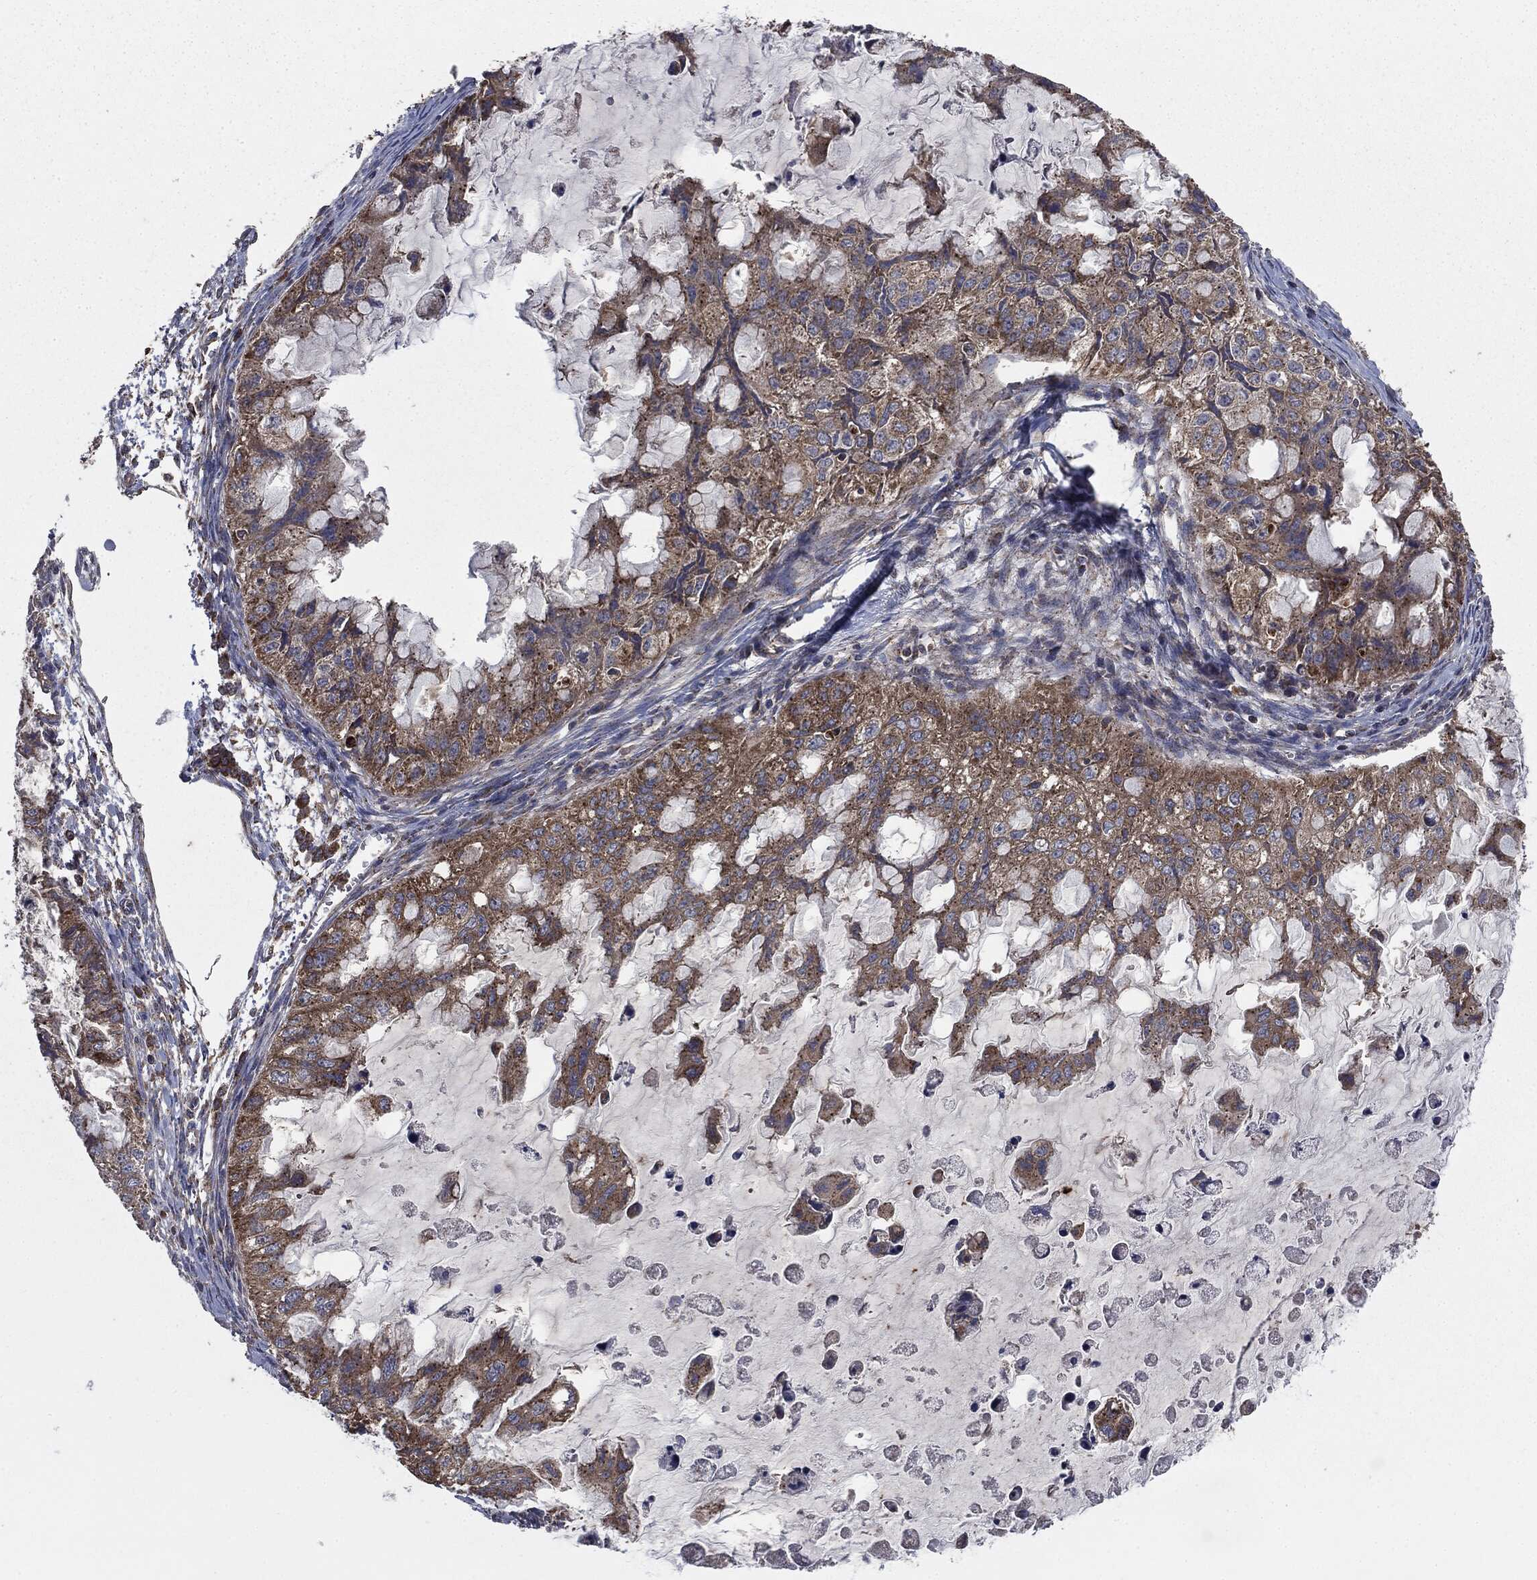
{"staining": {"intensity": "moderate", "quantity": ">75%", "location": "cytoplasmic/membranous"}, "tissue": "ovarian cancer", "cell_type": "Tumor cells", "image_type": "cancer", "snomed": [{"axis": "morphology", "description": "Cystadenocarcinoma, mucinous, NOS"}, {"axis": "topography", "description": "Ovary"}], "caption": "DAB immunohistochemical staining of ovarian mucinous cystadenocarcinoma shows moderate cytoplasmic/membranous protein positivity in about >75% of tumor cells. (DAB IHC with brightfield microscopy, high magnification).", "gene": "MAPK6", "patient": {"sex": "female", "age": 72}}